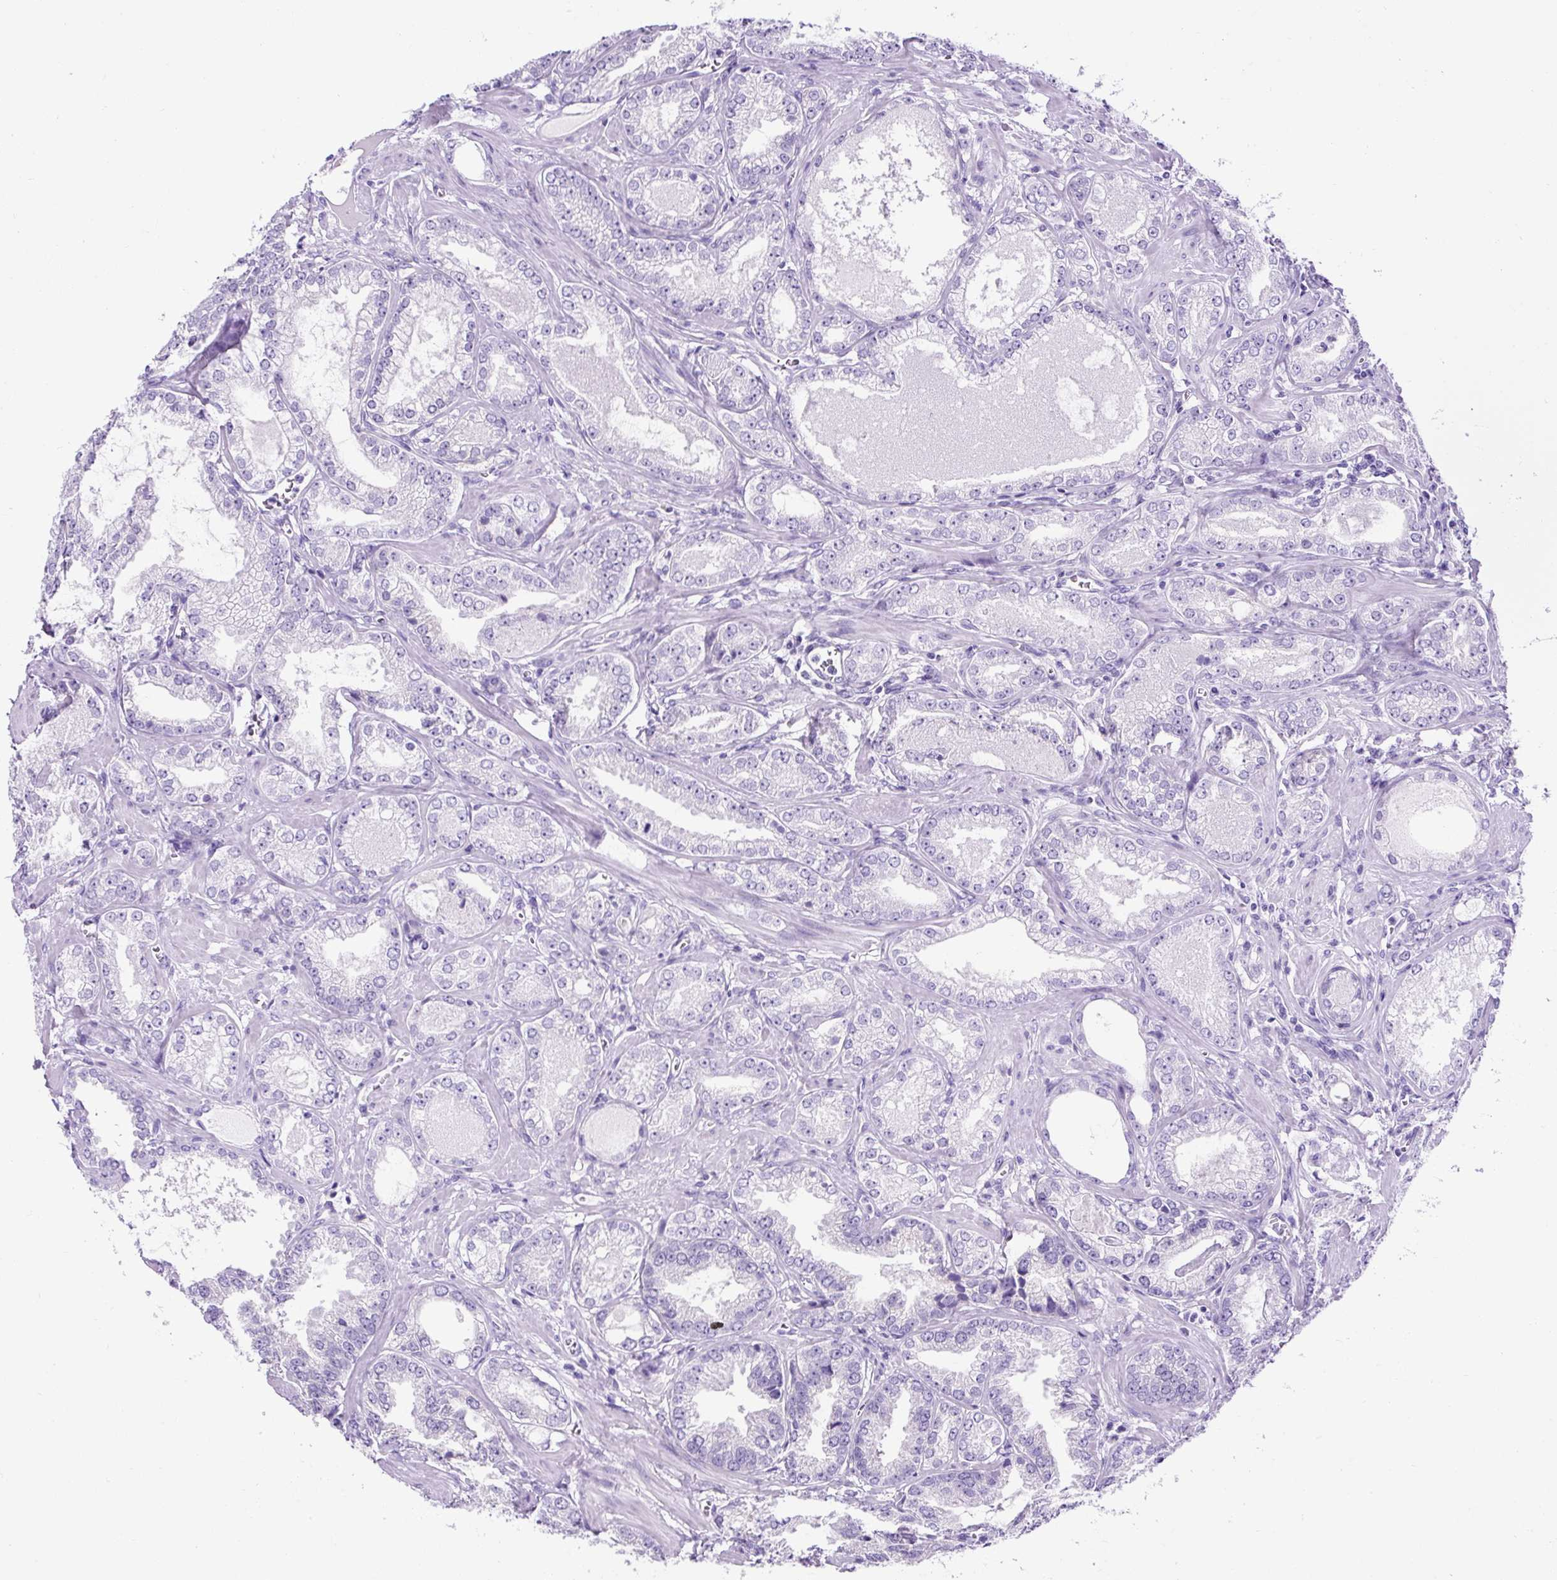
{"staining": {"intensity": "negative", "quantity": "none", "location": "none"}, "tissue": "prostate cancer", "cell_type": "Tumor cells", "image_type": "cancer", "snomed": [{"axis": "morphology", "description": "Adenocarcinoma, Medium grade"}, {"axis": "topography", "description": "Prostate"}], "caption": "This is an immunohistochemistry (IHC) photomicrograph of prostate medium-grade adenocarcinoma. There is no expression in tumor cells.", "gene": "KRT12", "patient": {"sex": "male", "age": 57}}